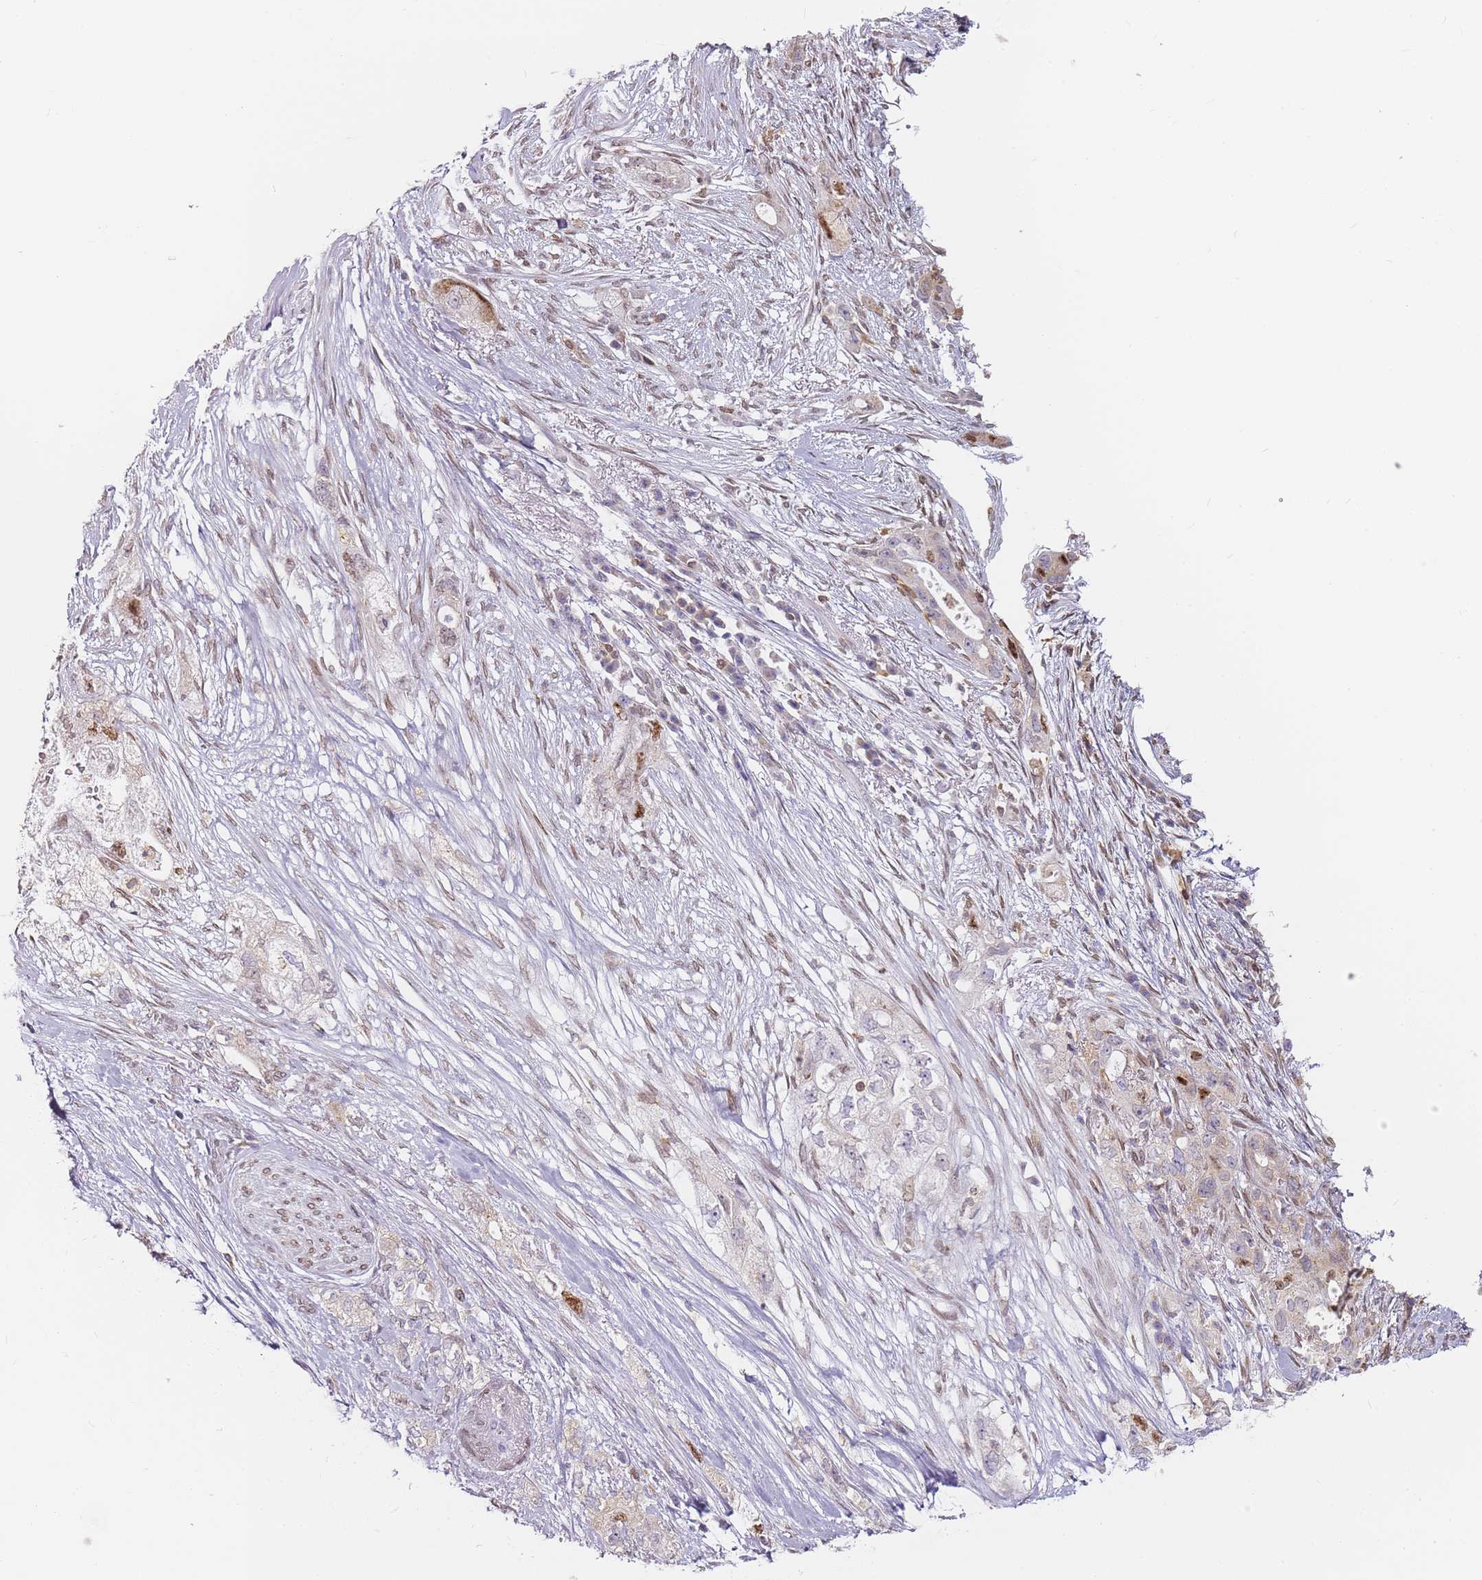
{"staining": {"intensity": "moderate", "quantity": "<25%", "location": "cytoplasmic/membranous"}, "tissue": "pancreatic cancer", "cell_type": "Tumor cells", "image_type": "cancer", "snomed": [{"axis": "morphology", "description": "Adenocarcinoma, NOS"}, {"axis": "topography", "description": "Pancreas"}], "caption": "Protein staining of adenocarcinoma (pancreatic) tissue displays moderate cytoplasmic/membranous staining in approximately <25% of tumor cells. (DAB = brown stain, brightfield microscopy at high magnification).", "gene": "JAKMIP1", "patient": {"sex": "female", "age": 73}}